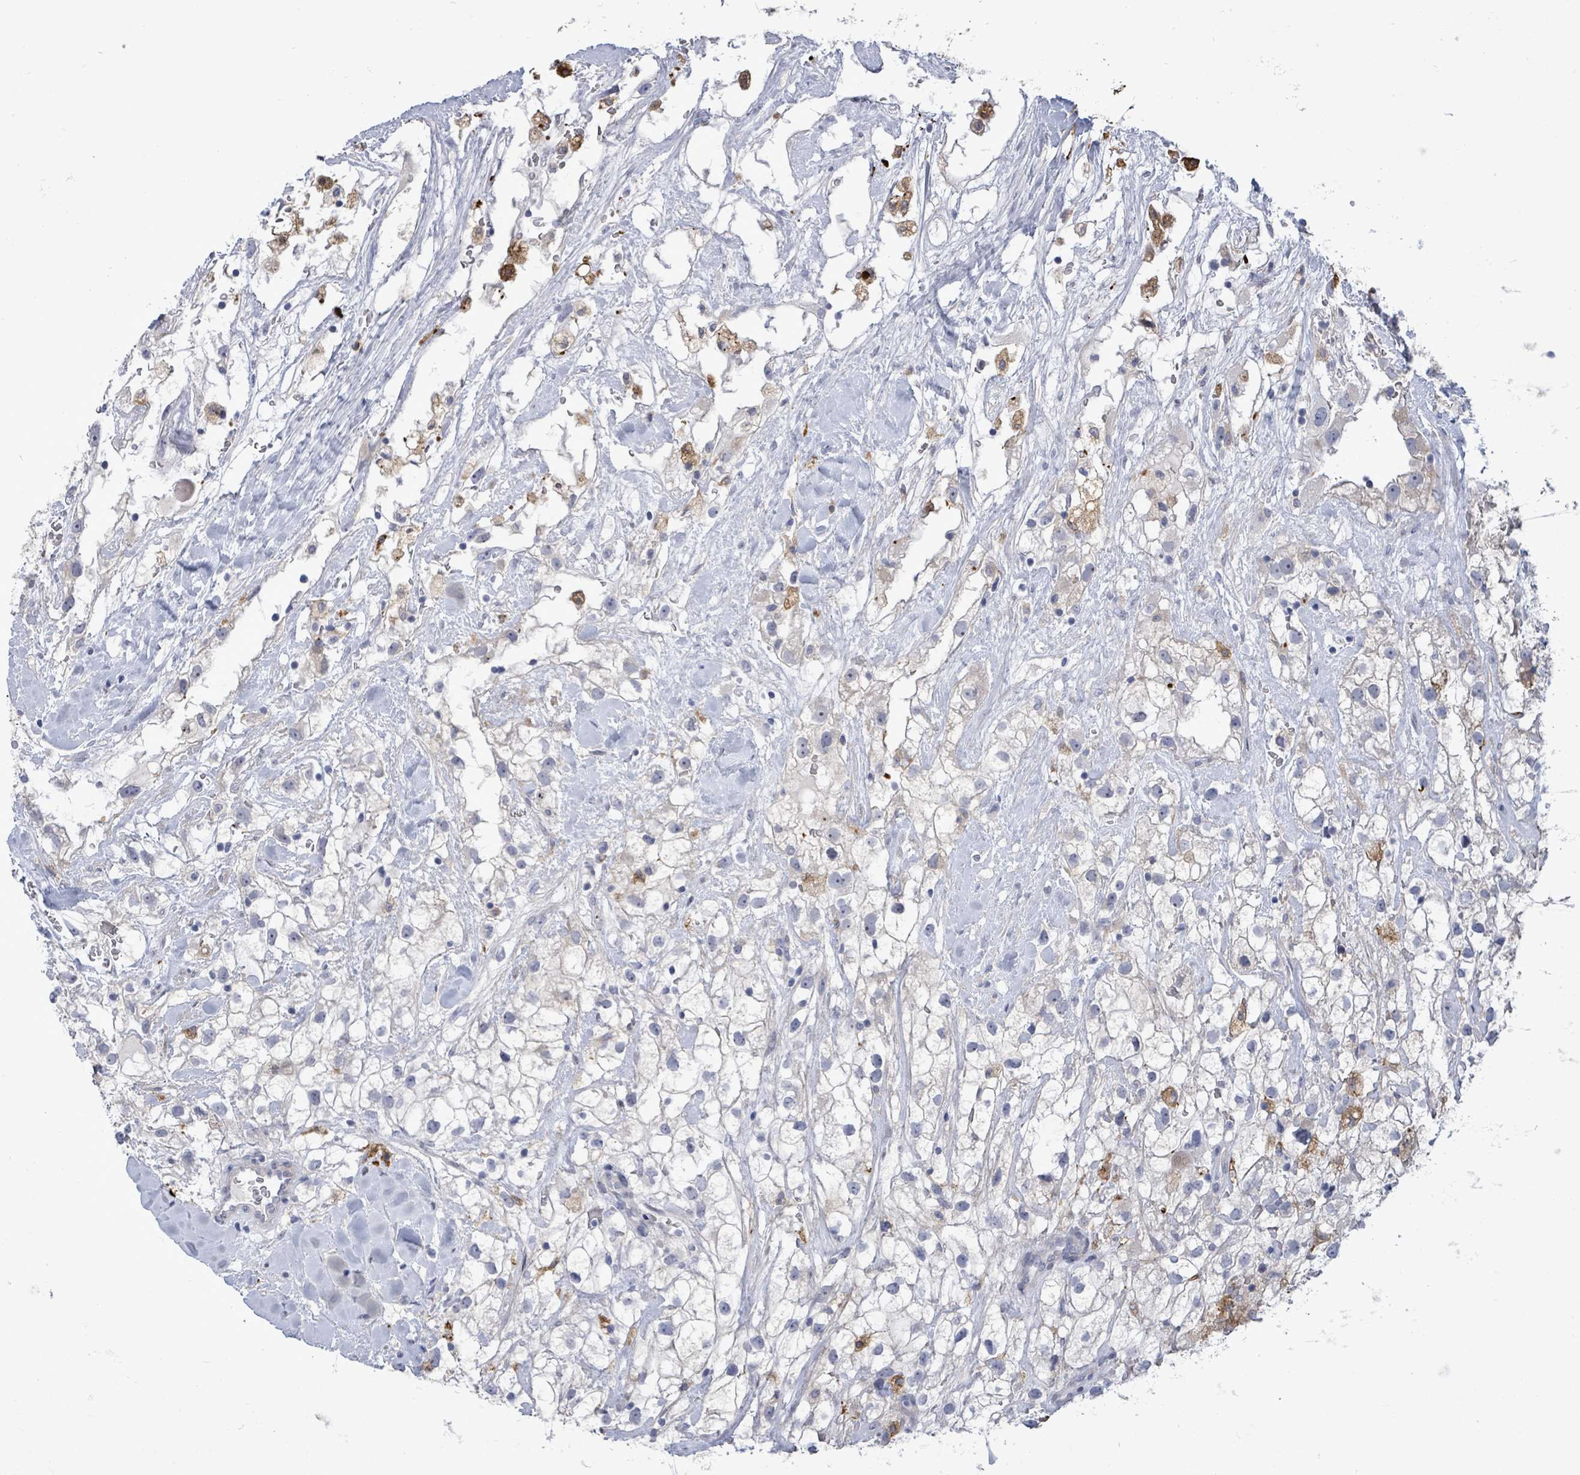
{"staining": {"intensity": "negative", "quantity": "none", "location": "none"}, "tissue": "renal cancer", "cell_type": "Tumor cells", "image_type": "cancer", "snomed": [{"axis": "morphology", "description": "Adenocarcinoma, NOS"}, {"axis": "topography", "description": "Kidney"}], "caption": "The image shows no staining of tumor cells in renal cancer. (DAB IHC visualized using brightfield microscopy, high magnification).", "gene": "CT45A5", "patient": {"sex": "male", "age": 59}}